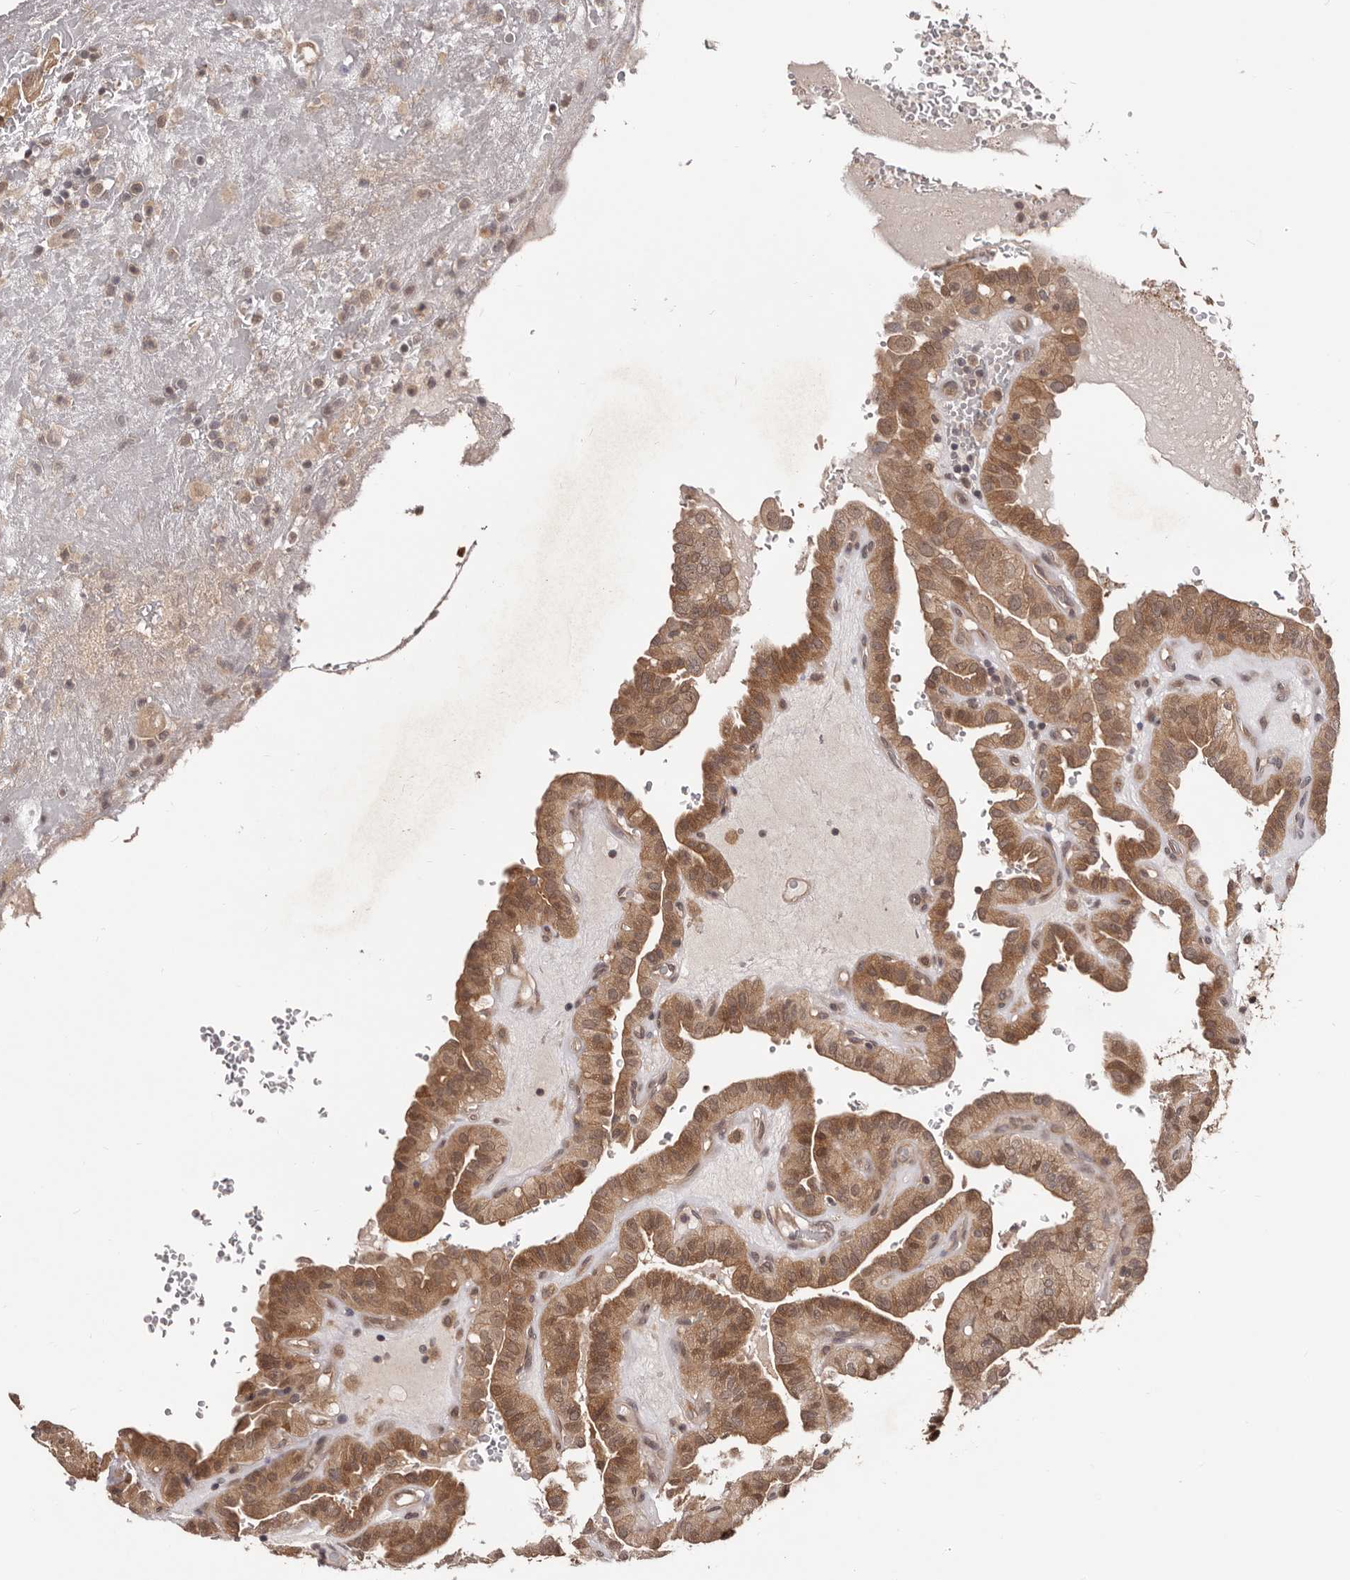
{"staining": {"intensity": "moderate", "quantity": ">75%", "location": "cytoplasmic/membranous,nuclear"}, "tissue": "thyroid cancer", "cell_type": "Tumor cells", "image_type": "cancer", "snomed": [{"axis": "morphology", "description": "Papillary adenocarcinoma, NOS"}, {"axis": "topography", "description": "Thyroid gland"}], "caption": "Protein analysis of papillary adenocarcinoma (thyroid) tissue displays moderate cytoplasmic/membranous and nuclear positivity in approximately >75% of tumor cells.", "gene": "MDP1", "patient": {"sex": "male", "age": 77}}